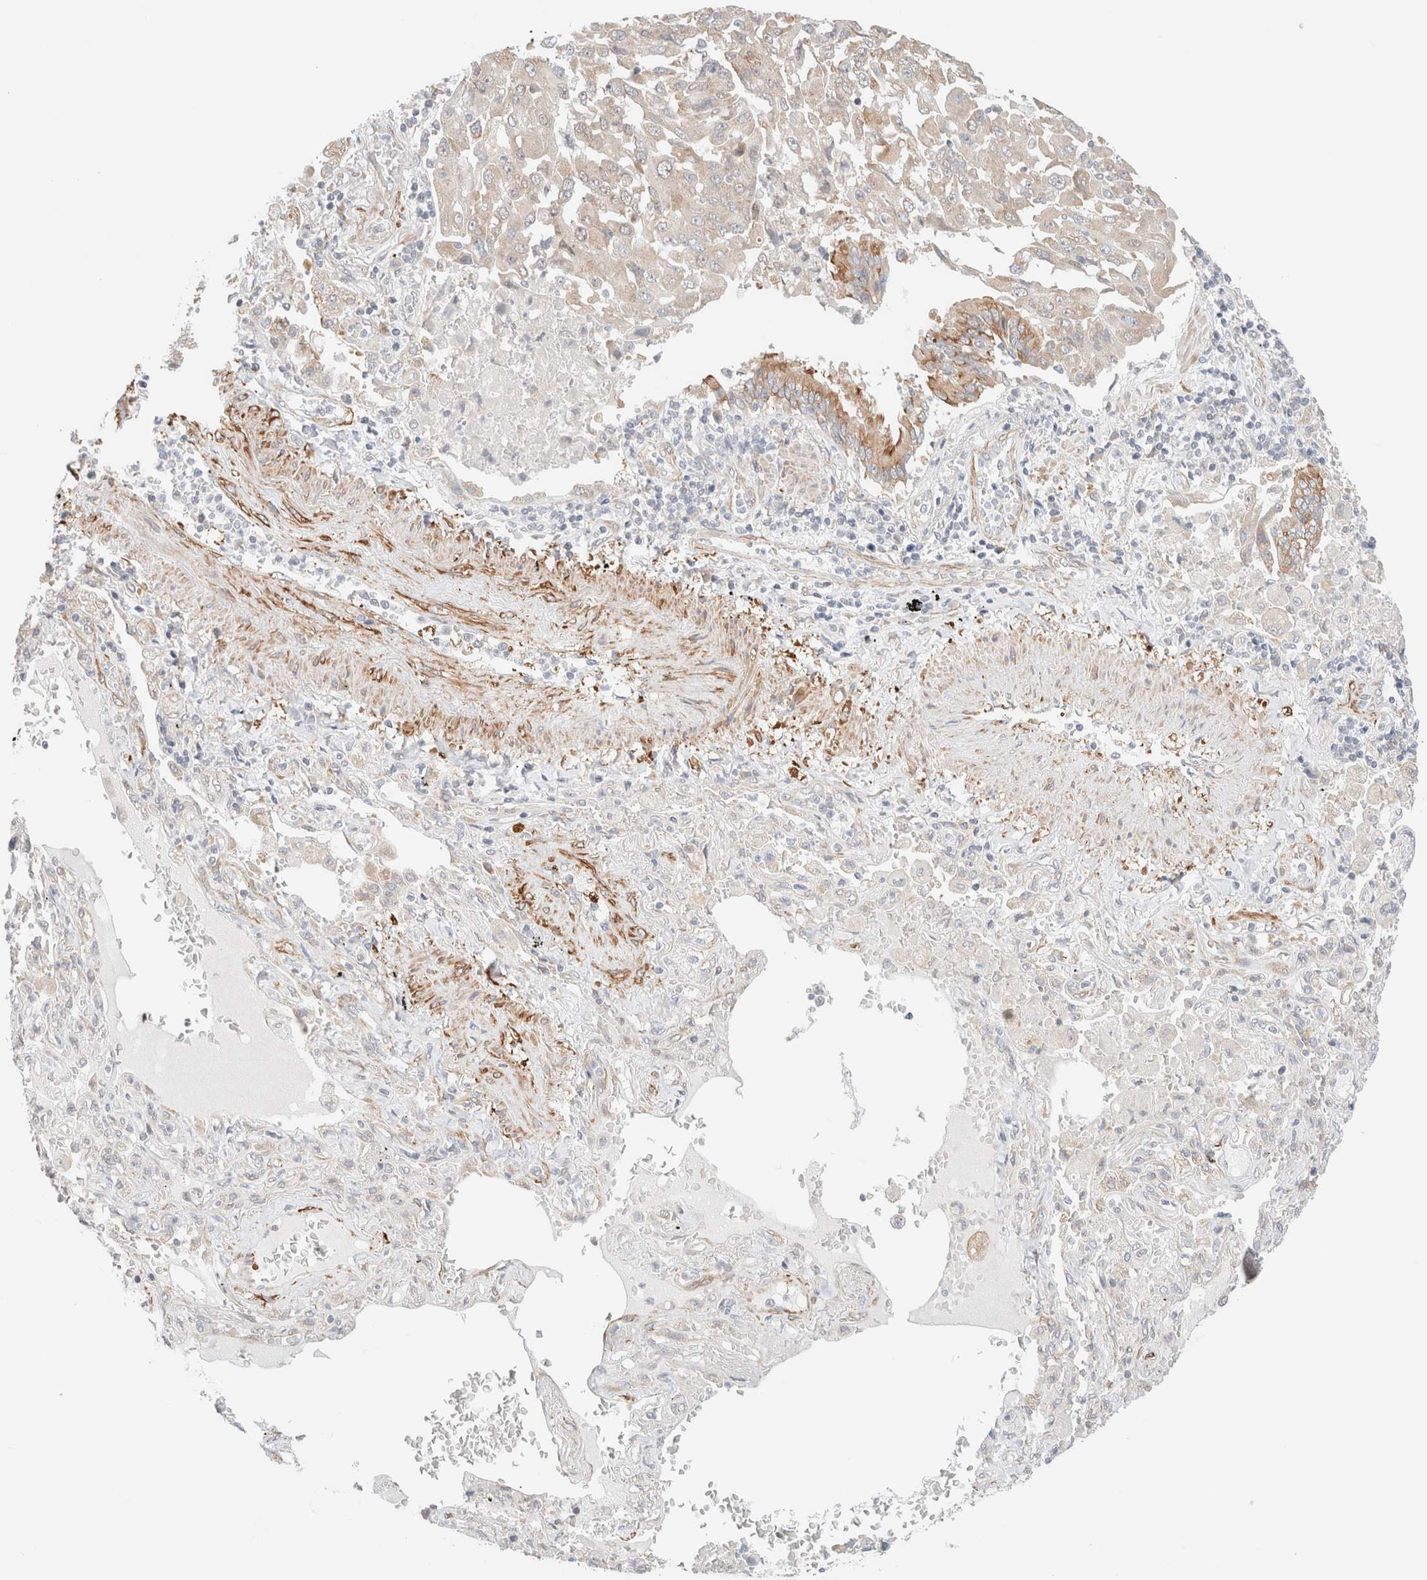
{"staining": {"intensity": "weak", "quantity": ">75%", "location": "cytoplasmic/membranous"}, "tissue": "lung cancer", "cell_type": "Tumor cells", "image_type": "cancer", "snomed": [{"axis": "morphology", "description": "Adenocarcinoma, NOS"}, {"axis": "topography", "description": "Lung"}], "caption": "Lung adenocarcinoma tissue demonstrates weak cytoplasmic/membranous staining in about >75% of tumor cells, visualized by immunohistochemistry.", "gene": "RRP15", "patient": {"sex": "female", "age": 65}}